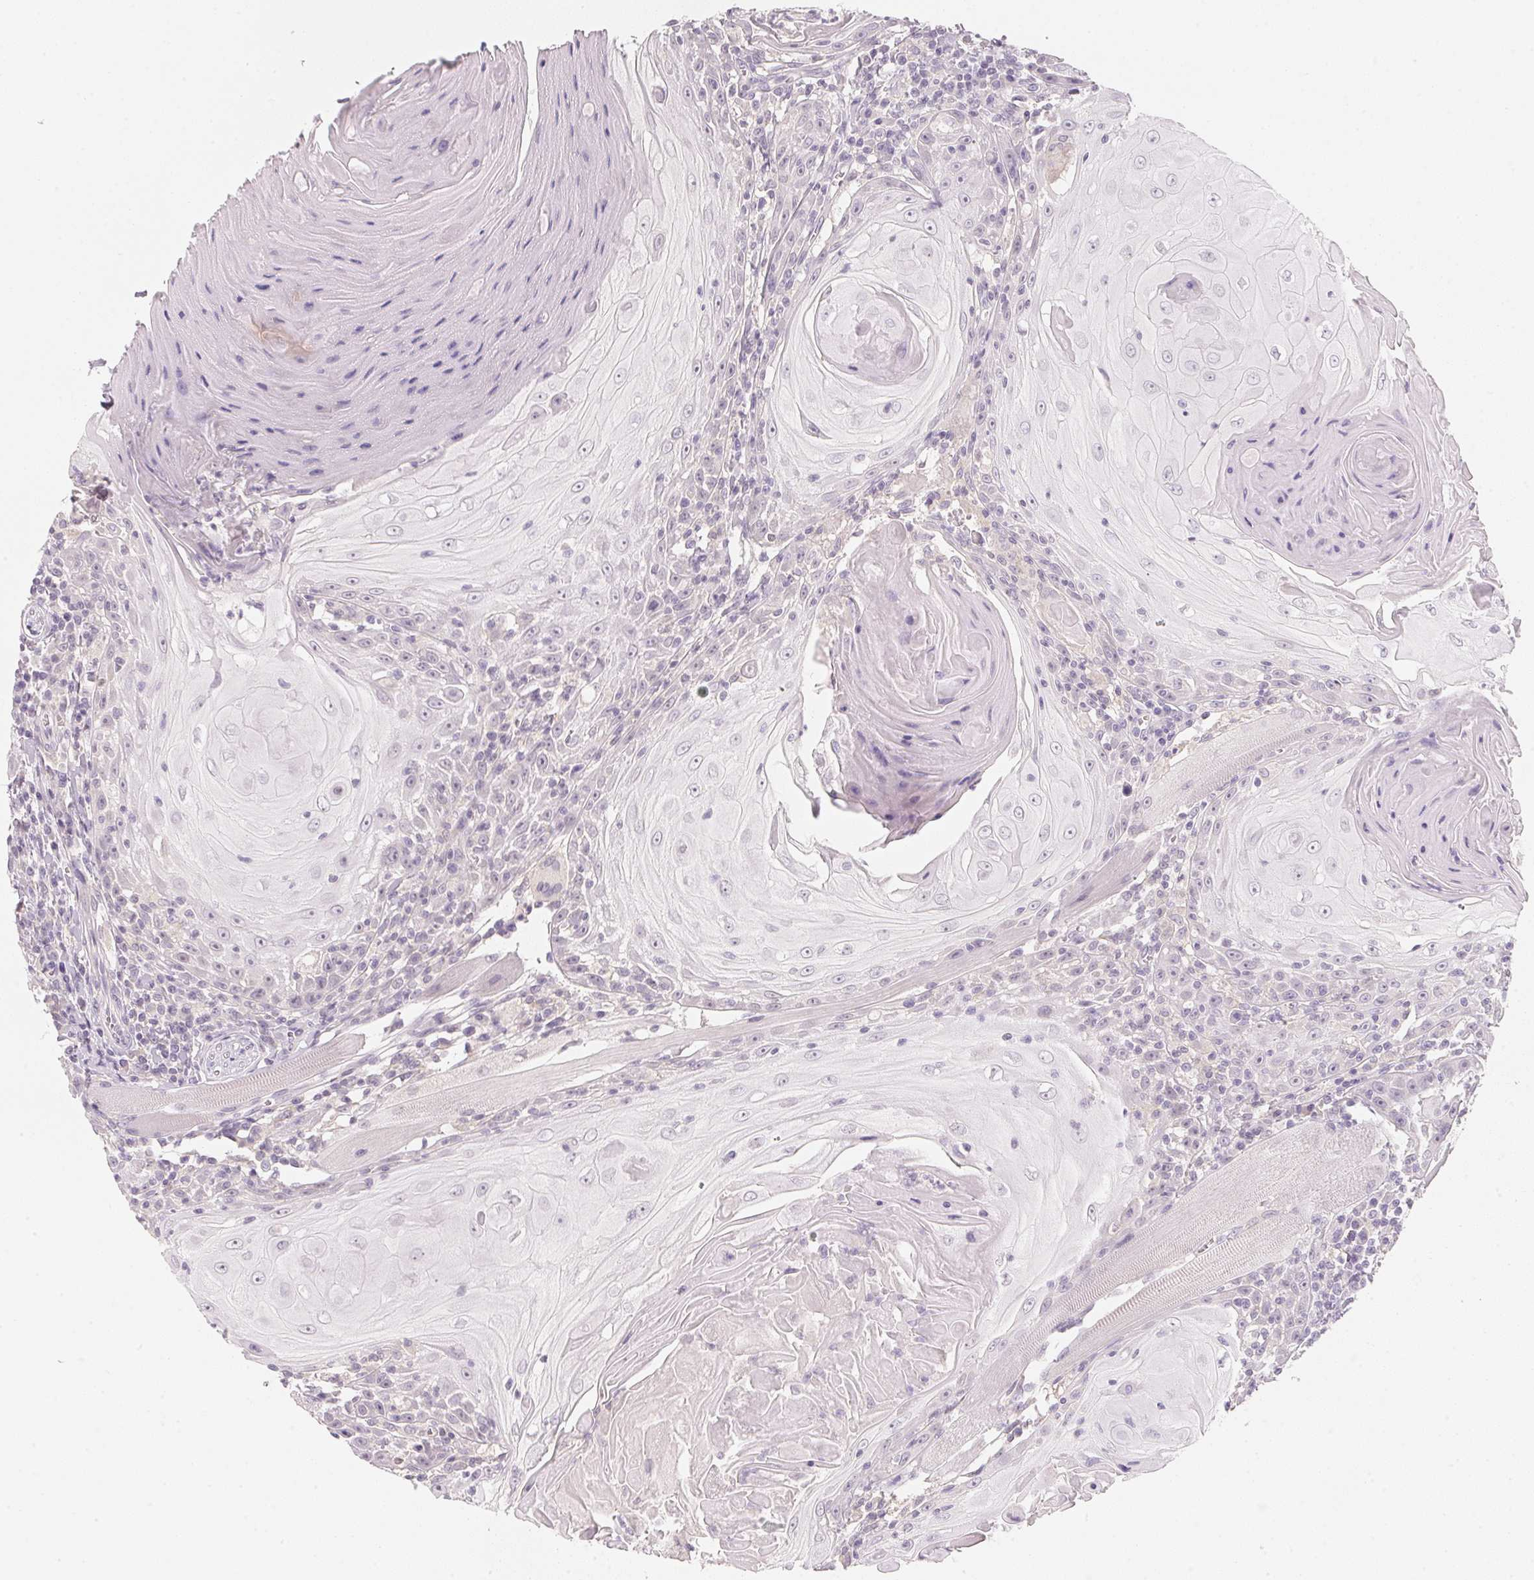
{"staining": {"intensity": "weak", "quantity": "<25%", "location": "nuclear"}, "tissue": "head and neck cancer", "cell_type": "Tumor cells", "image_type": "cancer", "snomed": [{"axis": "morphology", "description": "Squamous cell carcinoma, NOS"}, {"axis": "topography", "description": "Head-Neck"}], "caption": "Immunohistochemistry of human head and neck squamous cell carcinoma exhibits no staining in tumor cells.", "gene": "CFAP276", "patient": {"sex": "male", "age": 52}}